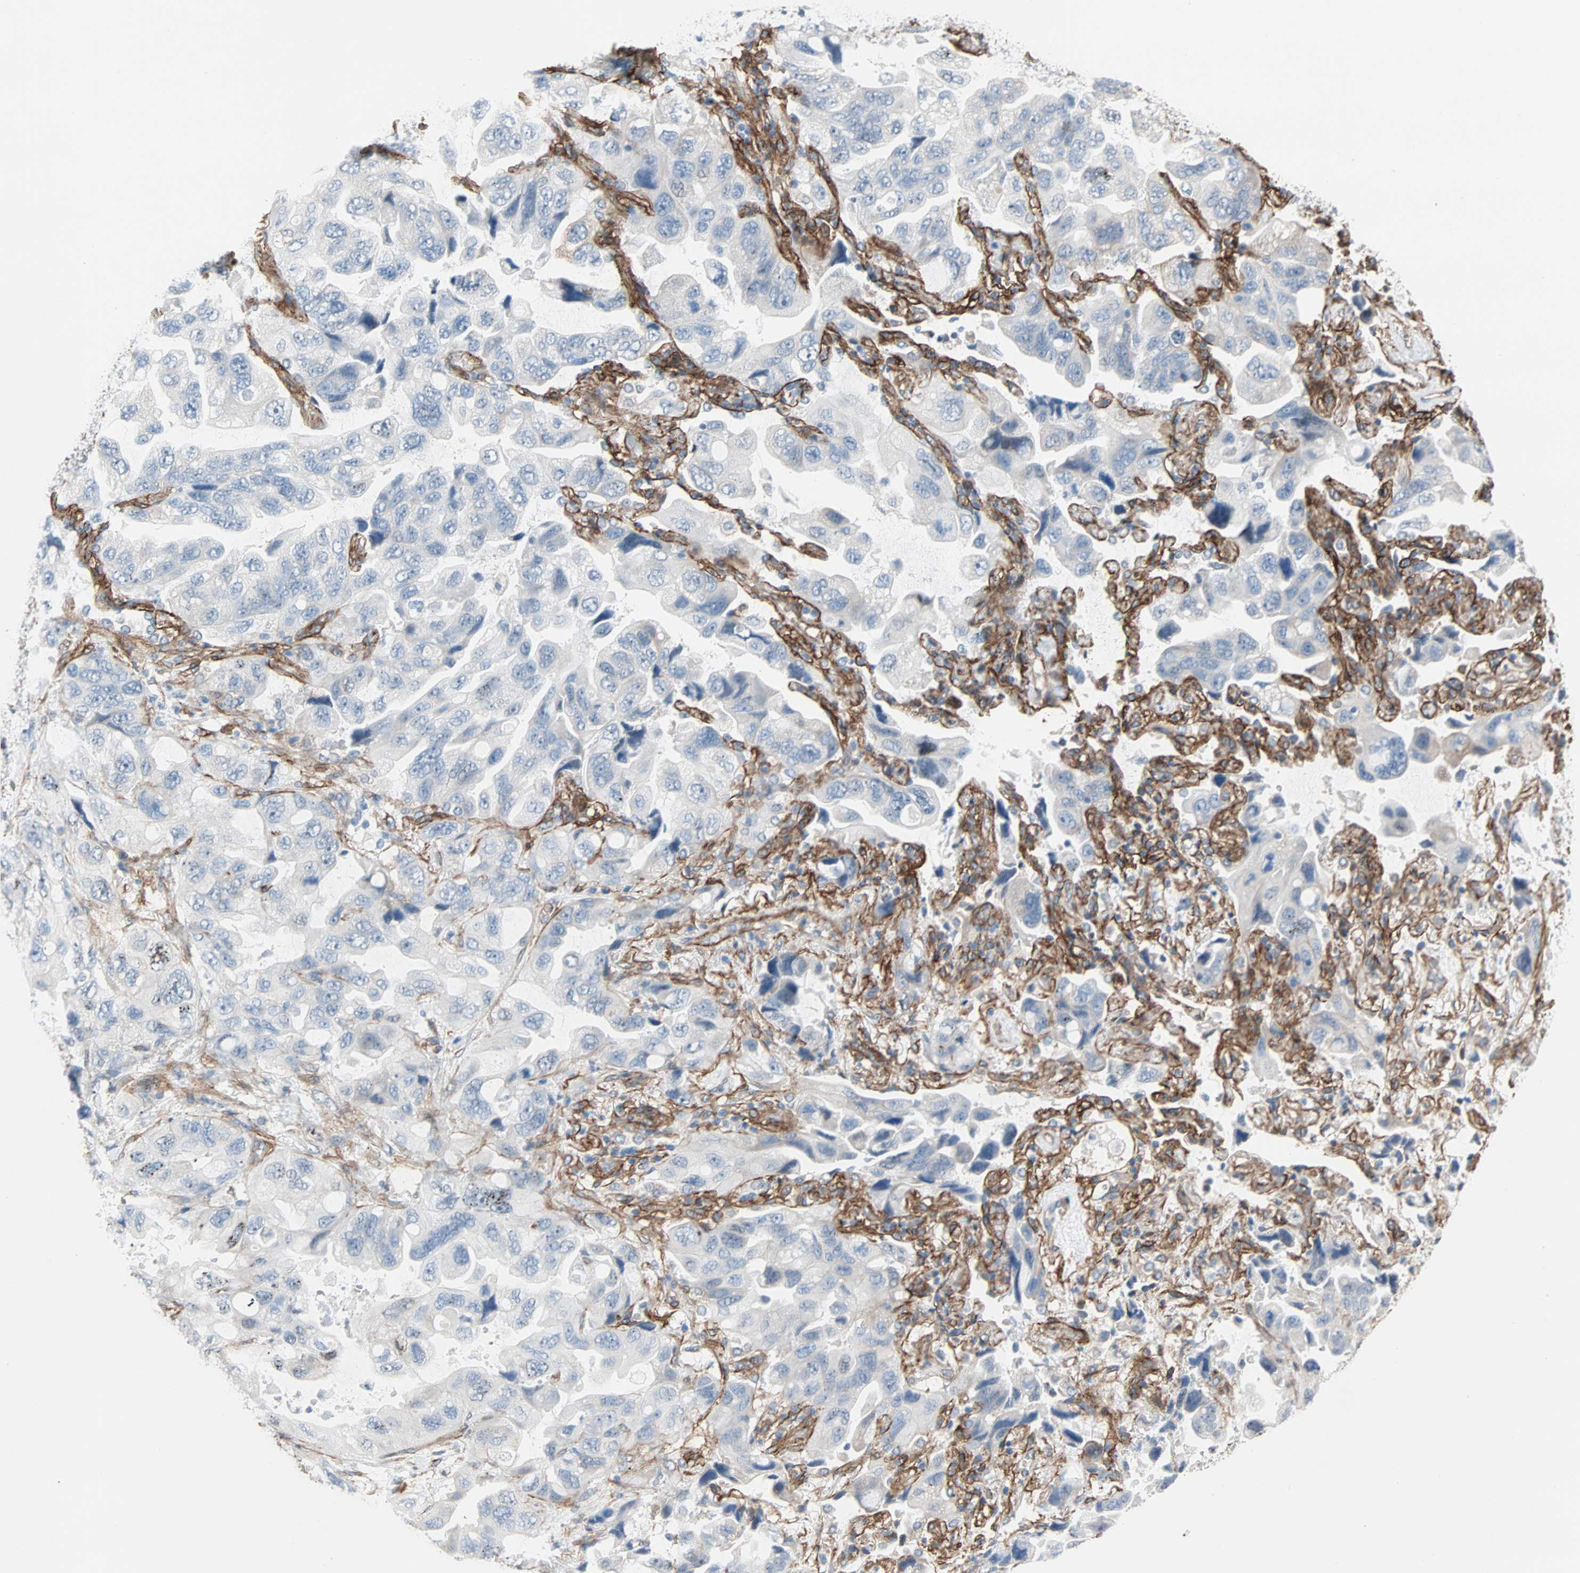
{"staining": {"intensity": "negative", "quantity": "none", "location": "none"}, "tissue": "lung cancer", "cell_type": "Tumor cells", "image_type": "cancer", "snomed": [{"axis": "morphology", "description": "Squamous cell carcinoma, NOS"}, {"axis": "topography", "description": "Lung"}], "caption": "The photomicrograph exhibits no staining of tumor cells in squamous cell carcinoma (lung).", "gene": "EPB41L2", "patient": {"sex": "female", "age": 73}}